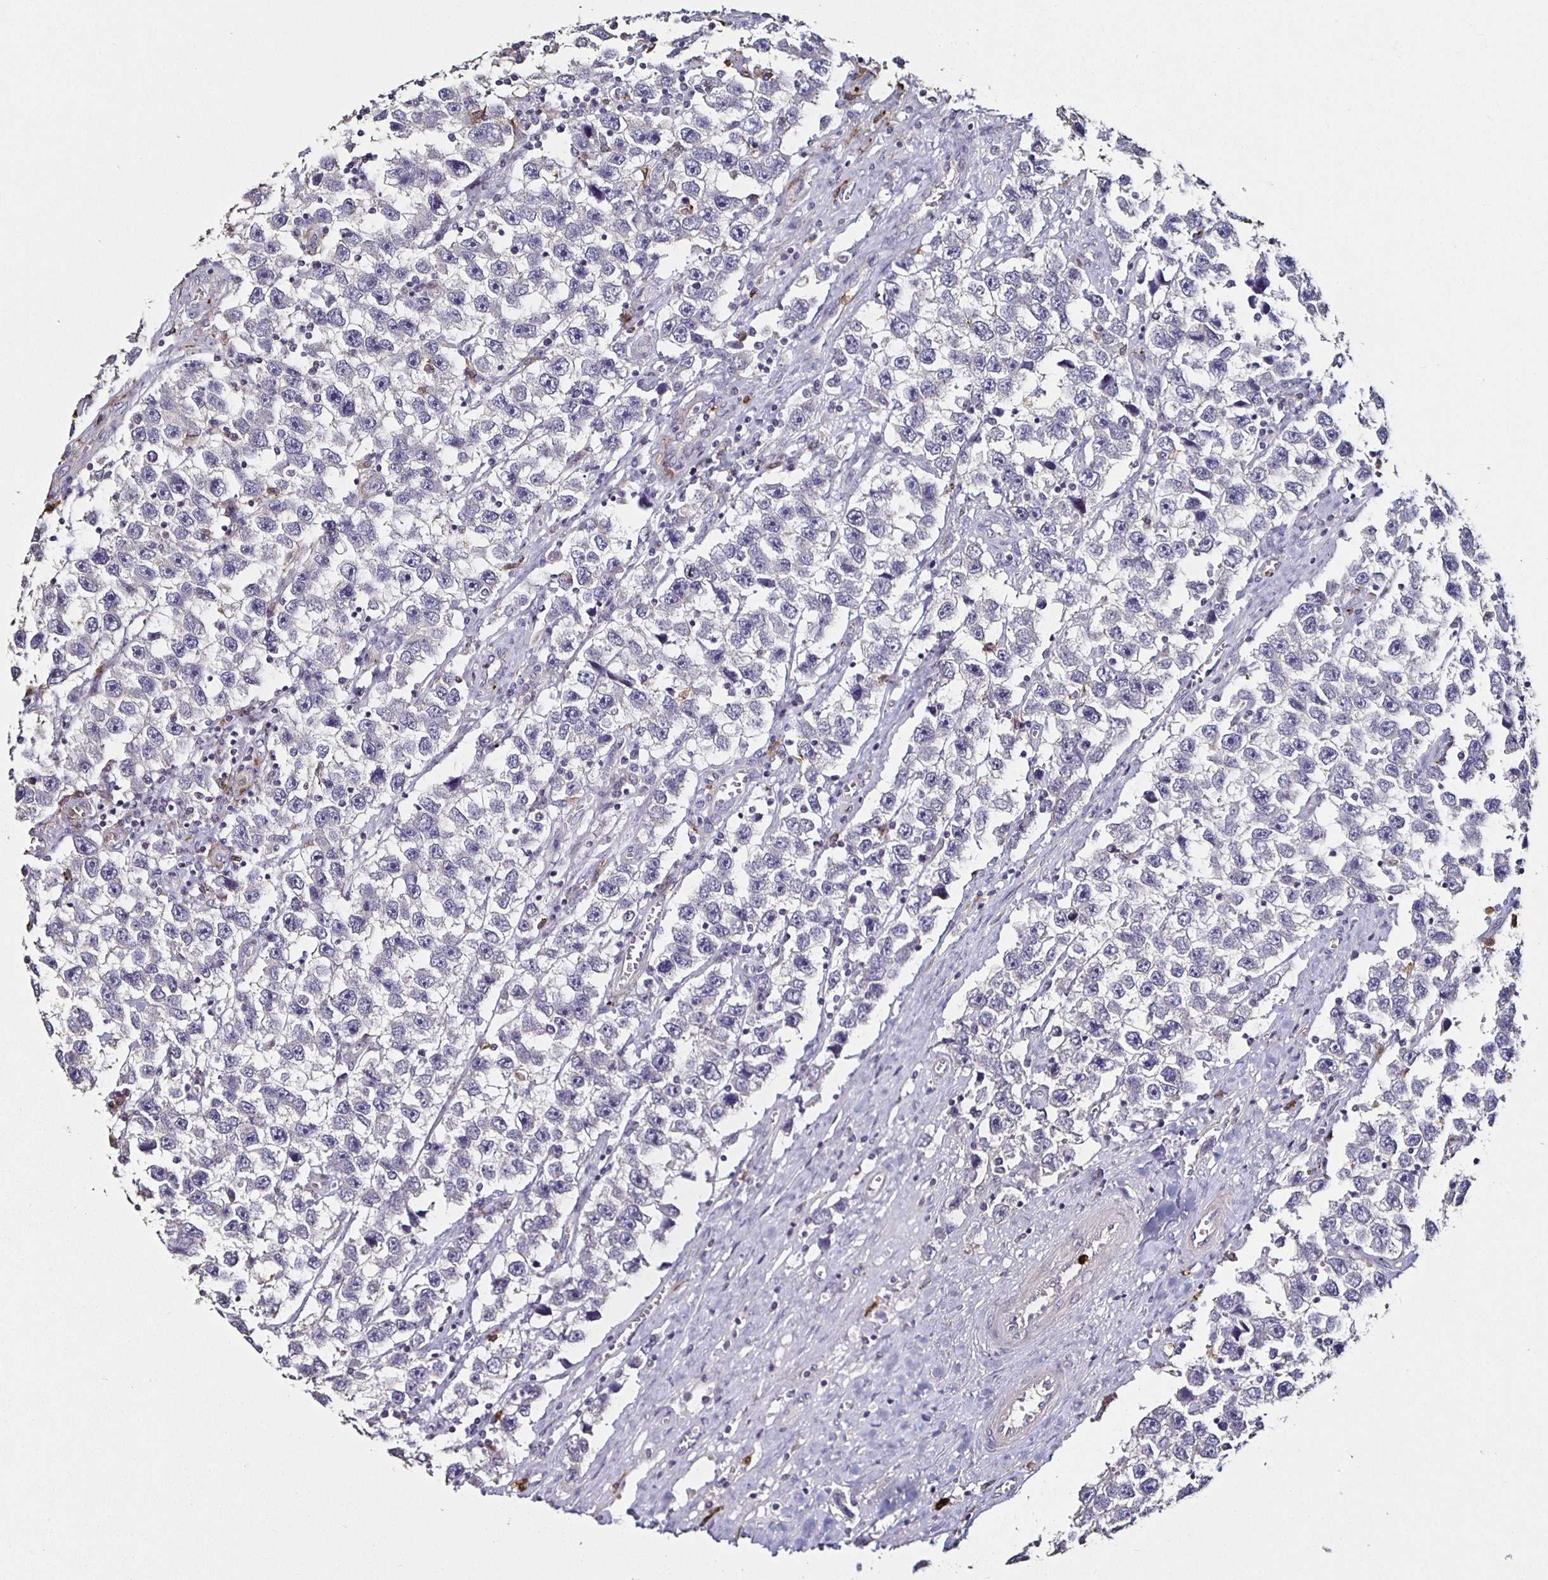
{"staining": {"intensity": "negative", "quantity": "none", "location": "none"}, "tissue": "testis cancer", "cell_type": "Tumor cells", "image_type": "cancer", "snomed": [{"axis": "morphology", "description": "Seminoma, NOS"}, {"axis": "topography", "description": "Testis"}], "caption": "Tumor cells are negative for protein expression in human seminoma (testis).", "gene": "TLR4", "patient": {"sex": "male", "age": 33}}